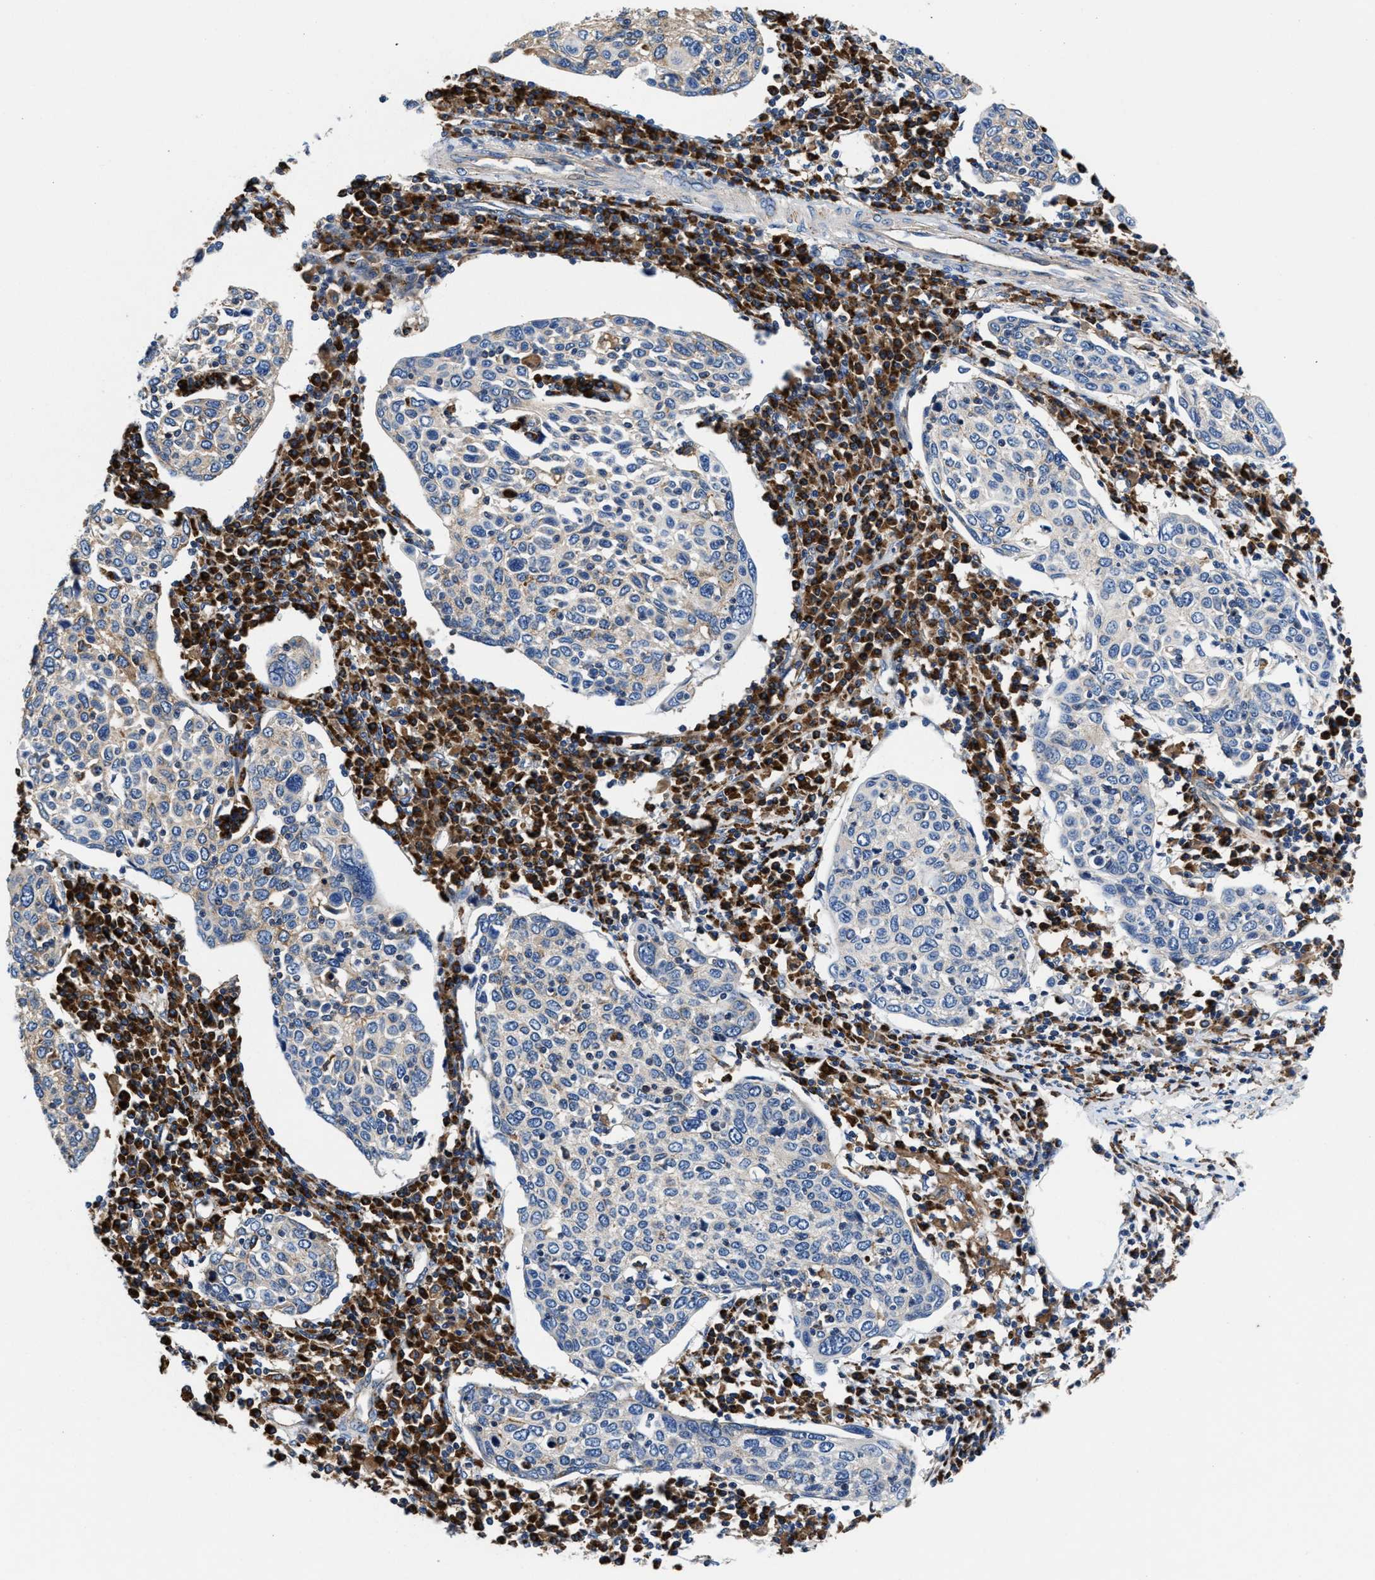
{"staining": {"intensity": "negative", "quantity": "none", "location": "none"}, "tissue": "cervical cancer", "cell_type": "Tumor cells", "image_type": "cancer", "snomed": [{"axis": "morphology", "description": "Squamous cell carcinoma, NOS"}, {"axis": "topography", "description": "Cervix"}], "caption": "This photomicrograph is of cervical cancer stained with IHC to label a protein in brown with the nuclei are counter-stained blue. There is no staining in tumor cells. Brightfield microscopy of immunohistochemistry stained with DAB (3,3'-diaminobenzidine) (brown) and hematoxylin (blue), captured at high magnification.", "gene": "PPP1R9B", "patient": {"sex": "female", "age": 40}}